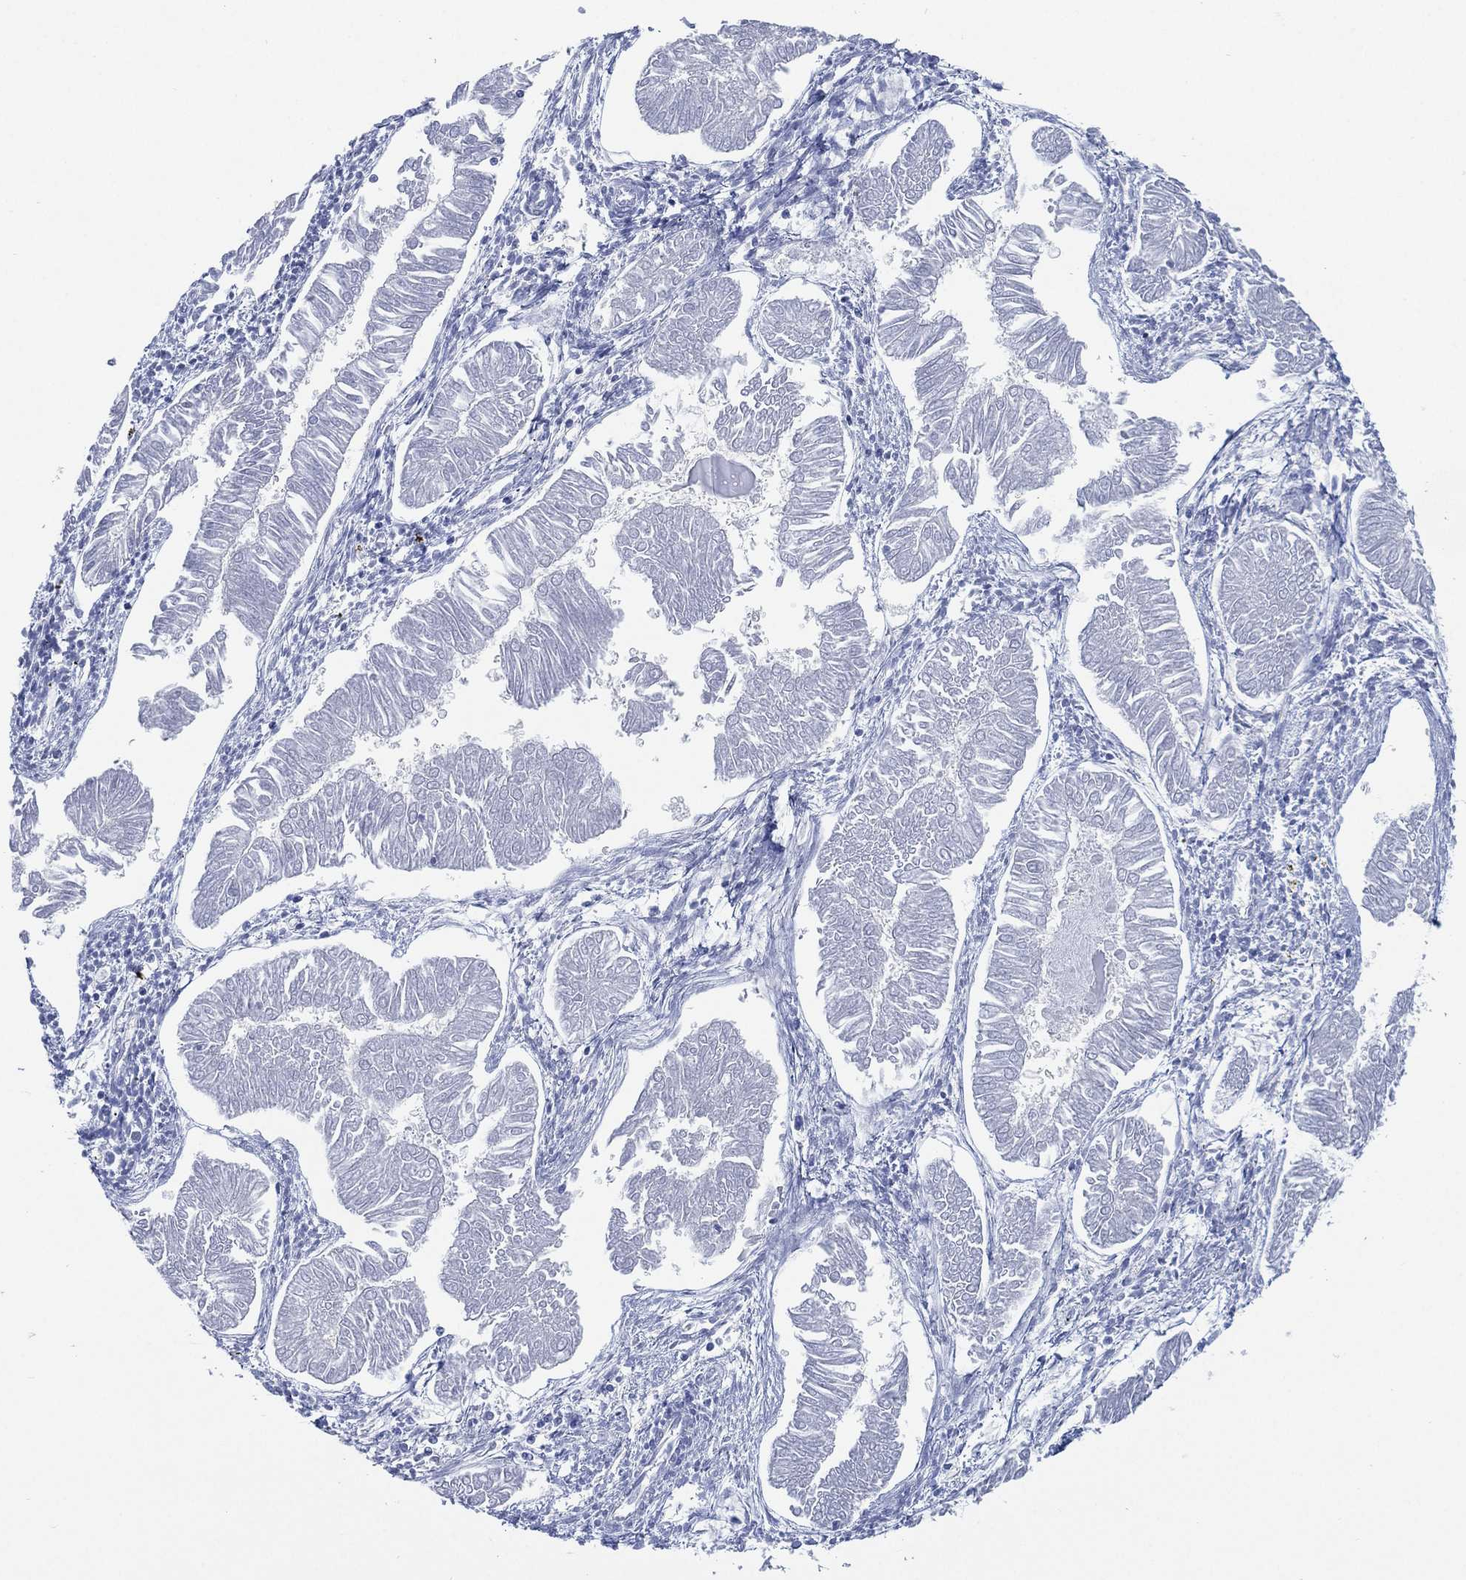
{"staining": {"intensity": "negative", "quantity": "none", "location": "none"}, "tissue": "endometrial cancer", "cell_type": "Tumor cells", "image_type": "cancer", "snomed": [{"axis": "morphology", "description": "Adenocarcinoma, NOS"}, {"axis": "topography", "description": "Endometrium"}], "caption": "DAB immunohistochemical staining of human endometrial cancer (adenocarcinoma) reveals no significant expression in tumor cells. Nuclei are stained in blue.", "gene": "C5orf46", "patient": {"sex": "female", "age": 53}}